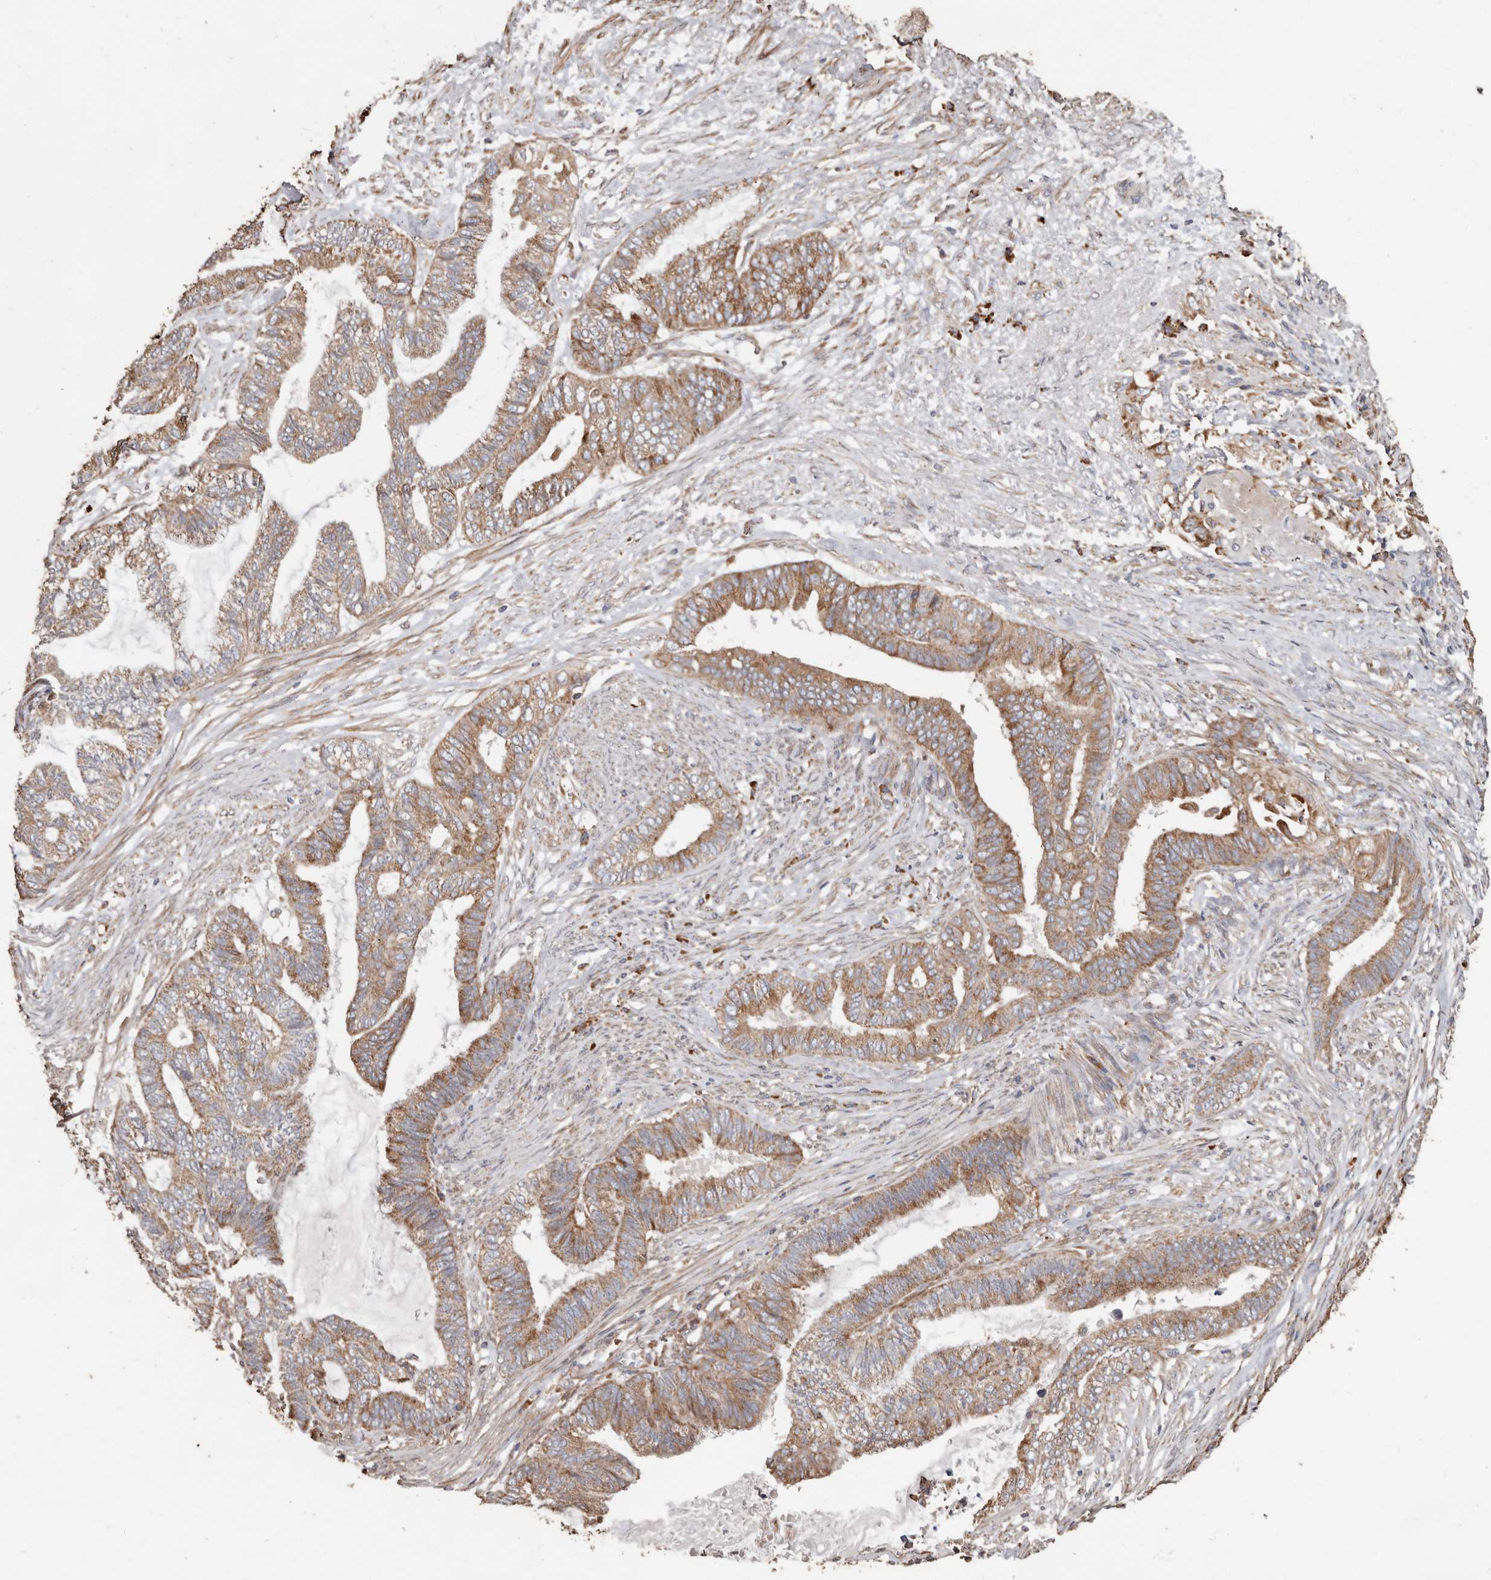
{"staining": {"intensity": "moderate", "quantity": ">75%", "location": "cytoplasmic/membranous"}, "tissue": "endometrial cancer", "cell_type": "Tumor cells", "image_type": "cancer", "snomed": [{"axis": "morphology", "description": "Adenocarcinoma, NOS"}, {"axis": "topography", "description": "Endometrium"}], "caption": "Tumor cells demonstrate moderate cytoplasmic/membranous expression in approximately >75% of cells in endometrial cancer. (Stains: DAB in brown, nuclei in blue, Microscopy: brightfield microscopy at high magnification).", "gene": "OSGIN2", "patient": {"sex": "female", "age": 86}}